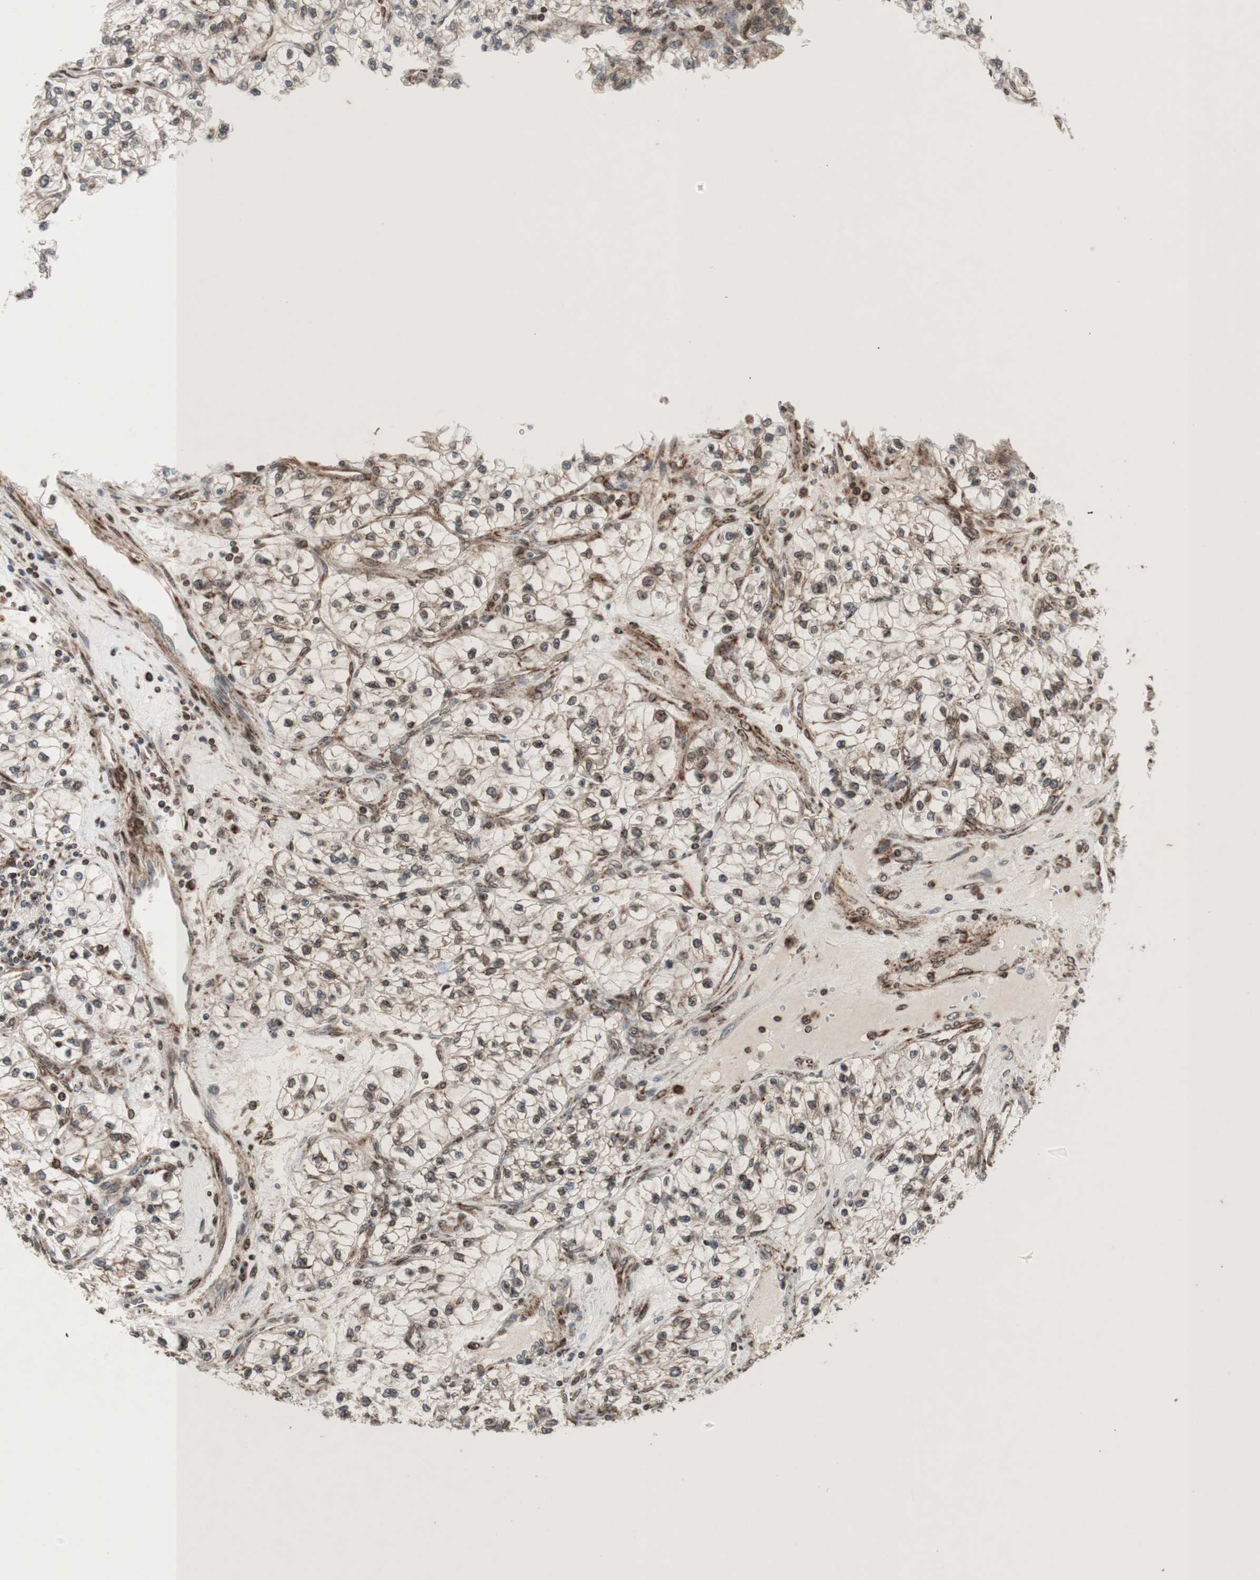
{"staining": {"intensity": "moderate", "quantity": ">75%", "location": "cytoplasmic/membranous,nuclear"}, "tissue": "renal cancer", "cell_type": "Tumor cells", "image_type": "cancer", "snomed": [{"axis": "morphology", "description": "Adenocarcinoma, NOS"}, {"axis": "topography", "description": "Kidney"}], "caption": "Renal cancer (adenocarcinoma) stained for a protein (brown) exhibits moderate cytoplasmic/membranous and nuclear positive expression in approximately >75% of tumor cells.", "gene": "NUP62", "patient": {"sex": "female", "age": 57}}